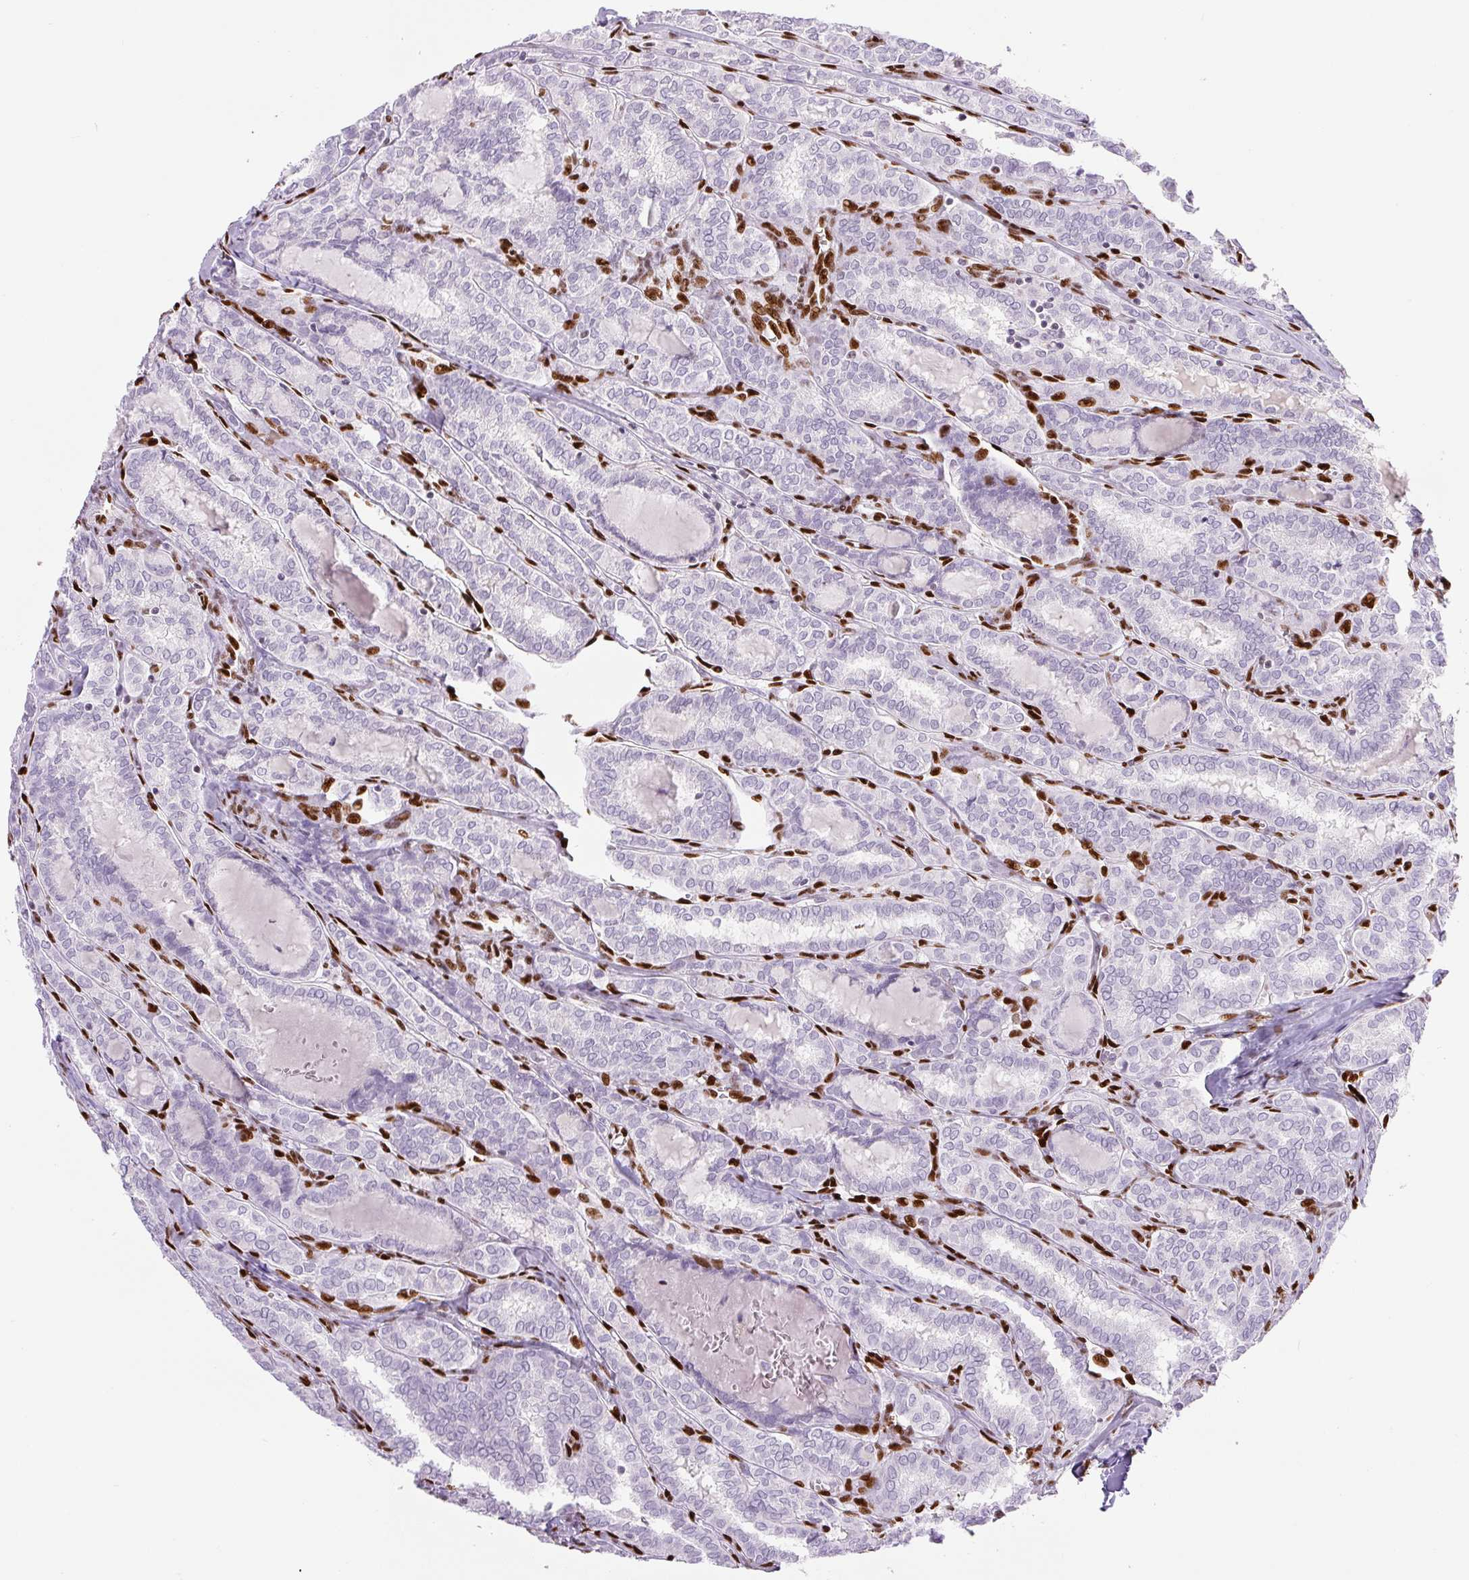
{"staining": {"intensity": "negative", "quantity": "none", "location": "none"}, "tissue": "thyroid cancer", "cell_type": "Tumor cells", "image_type": "cancer", "snomed": [{"axis": "morphology", "description": "Papillary adenocarcinoma, NOS"}, {"axis": "topography", "description": "Thyroid gland"}], "caption": "This is an IHC photomicrograph of human thyroid papillary adenocarcinoma. There is no positivity in tumor cells.", "gene": "ZEB1", "patient": {"sex": "female", "age": 30}}